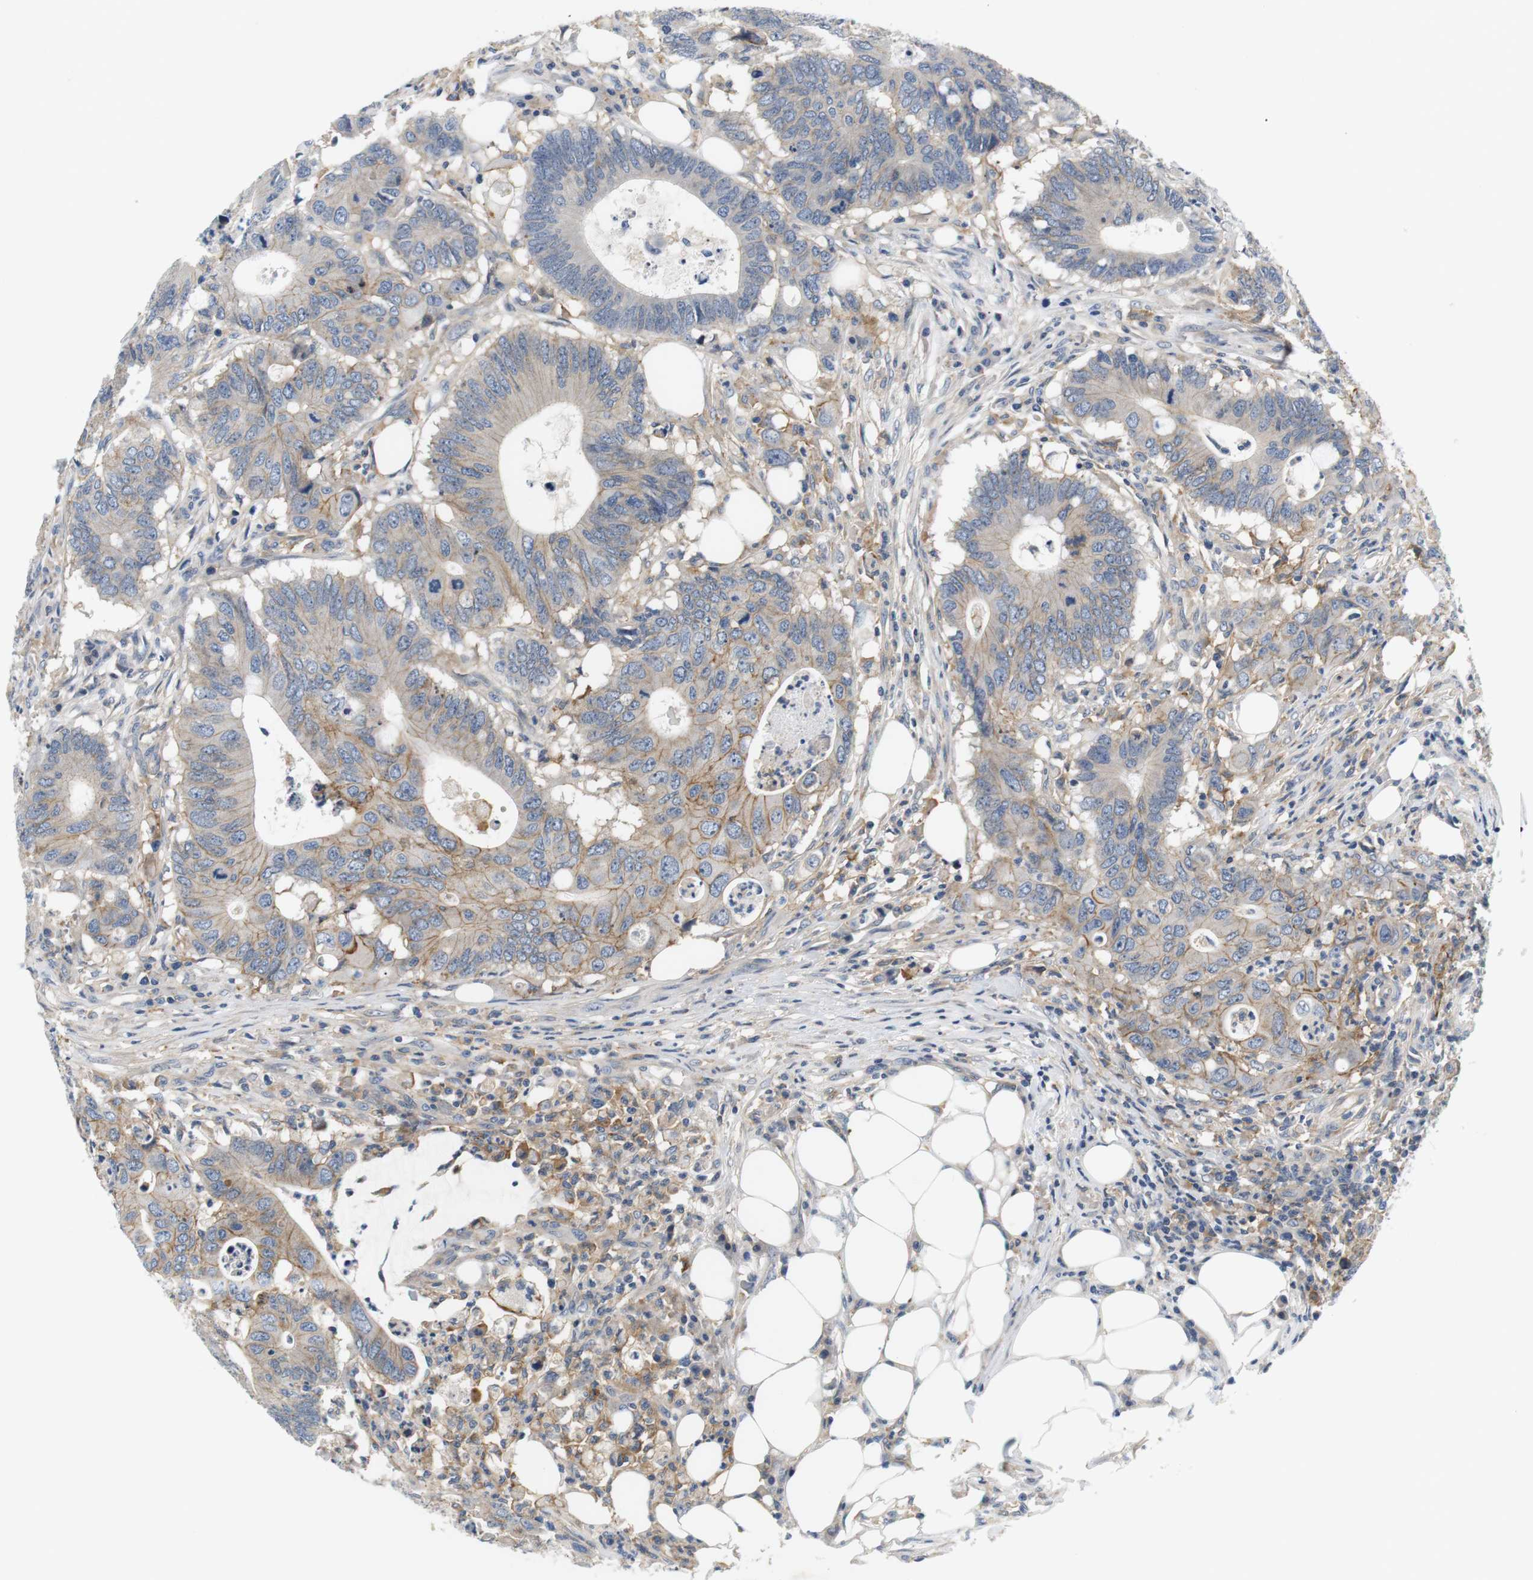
{"staining": {"intensity": "moderate", "quantity": "<25%", "location": "cytoplasmic/membranous"}, "tissue": "colorectal cancer", "cell_type": "Tumor cells", "image_type": "cancer", "snomed": [{"axis": "morphology", "description": "Adenocarcinoma, NOS"}, {"axis": "topography", "description": "Colon"}], "caption": "The image demonstrates staining of adenocarcinoma (colorectal), revealing moderate cytoplasmic/membranous protein positivity (brown color) within tumor cells.", "gene": "SLC30A1", "patient": {"sex": "male", "age": 71}}